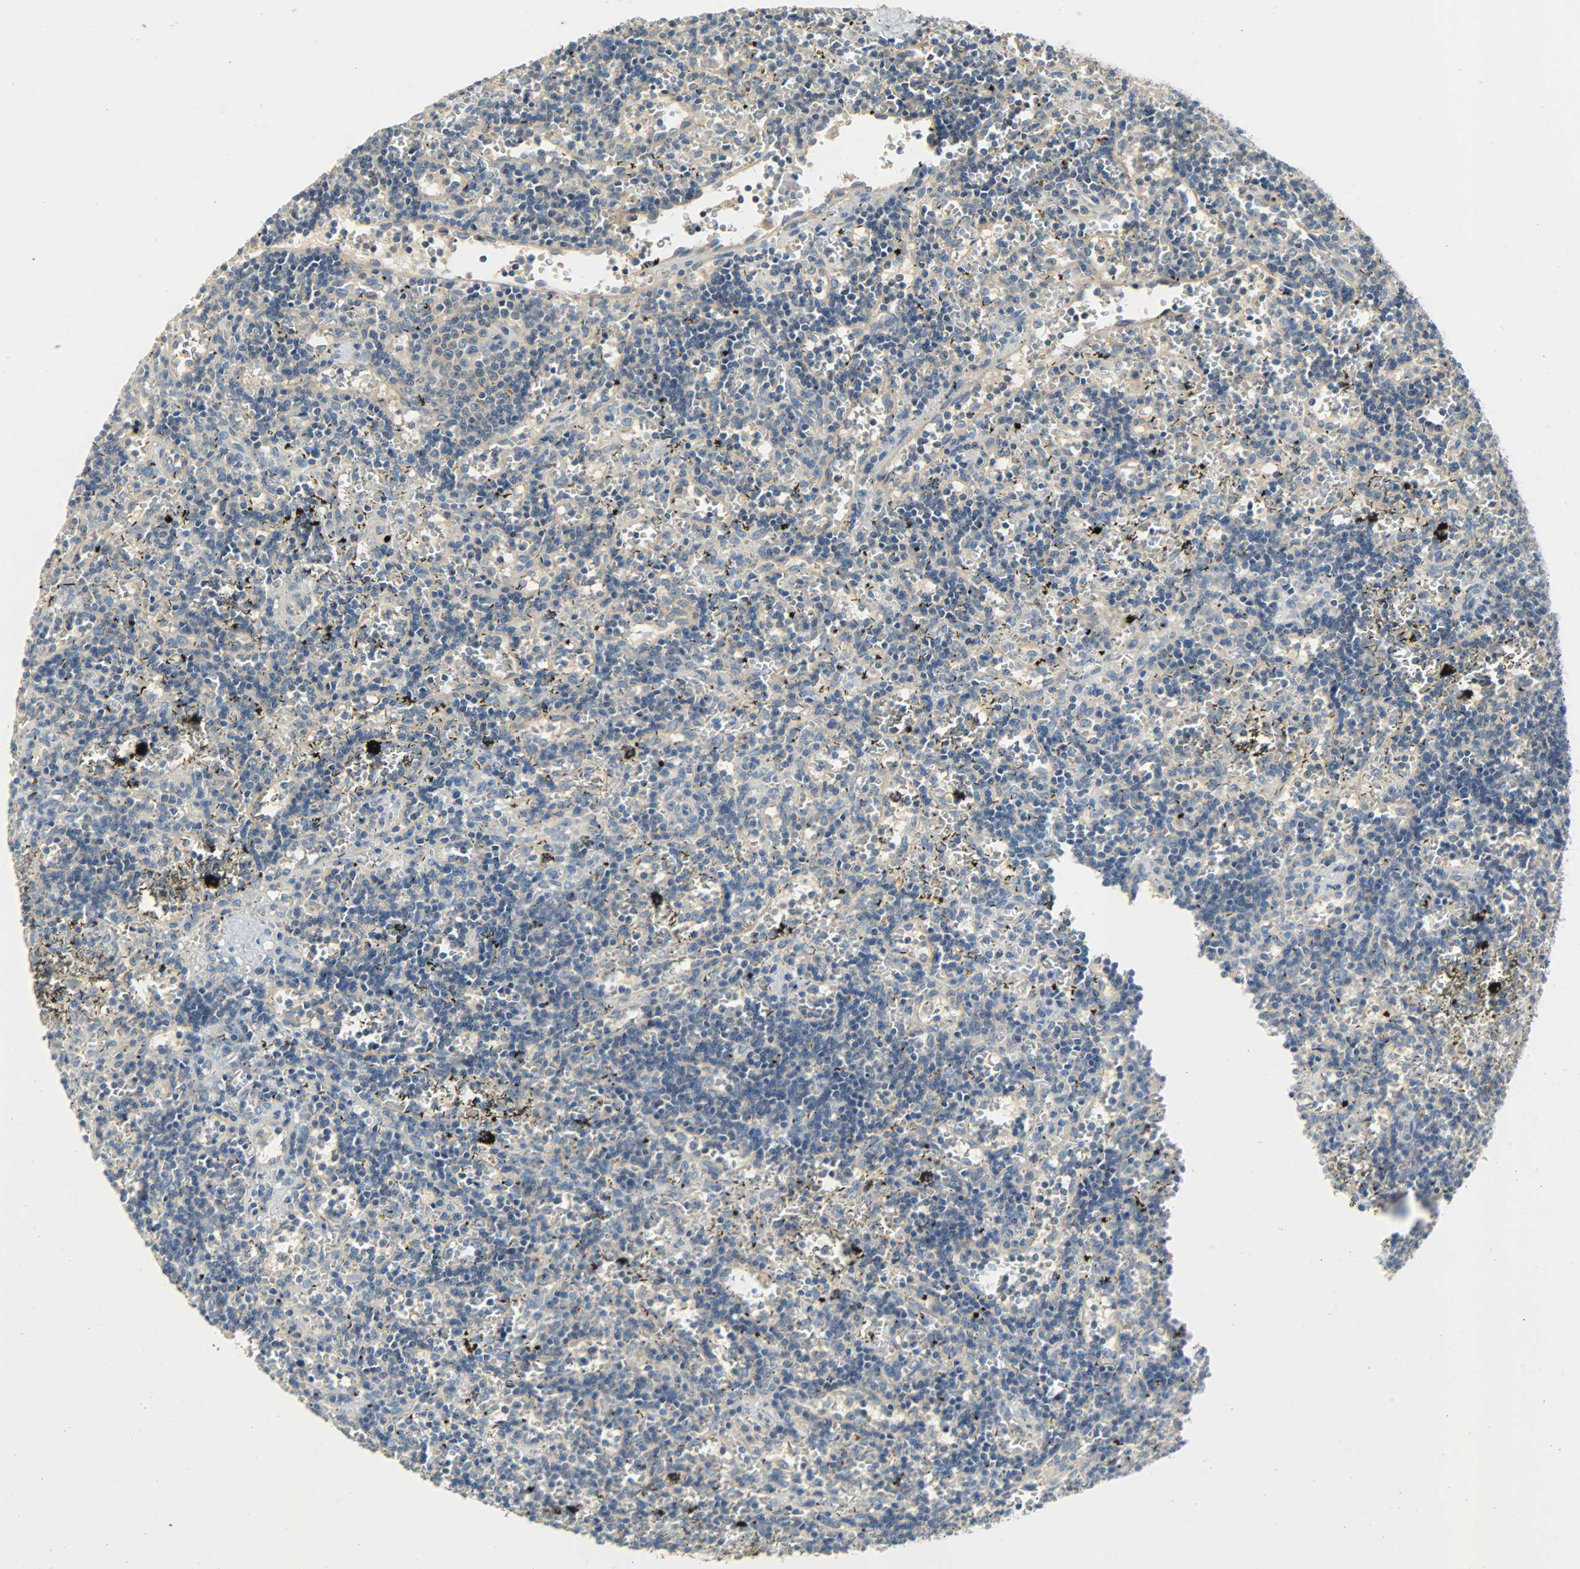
{"staining": {"intensity": "weak", "quantity": ">75%", "location": "cytoplasmic/membranous"}, "tissue": "lymphoma", "cell_type": "Tumor cells", "image_type": "cancer", "snomed": [{"axis": "morphology", "description": "Malignant lymphoma, non-Hodgkin's type, Low grade"}, {"axis": "topography", "description": "Spleen"}], "caption": "Protein analysis of lymphoma tissue demonstrates weak cytoplasmic/membranous expression in approximately >75% of tumor cells.", "gene": "DSG2", "patient": {"sex": "male", "age": 60}}